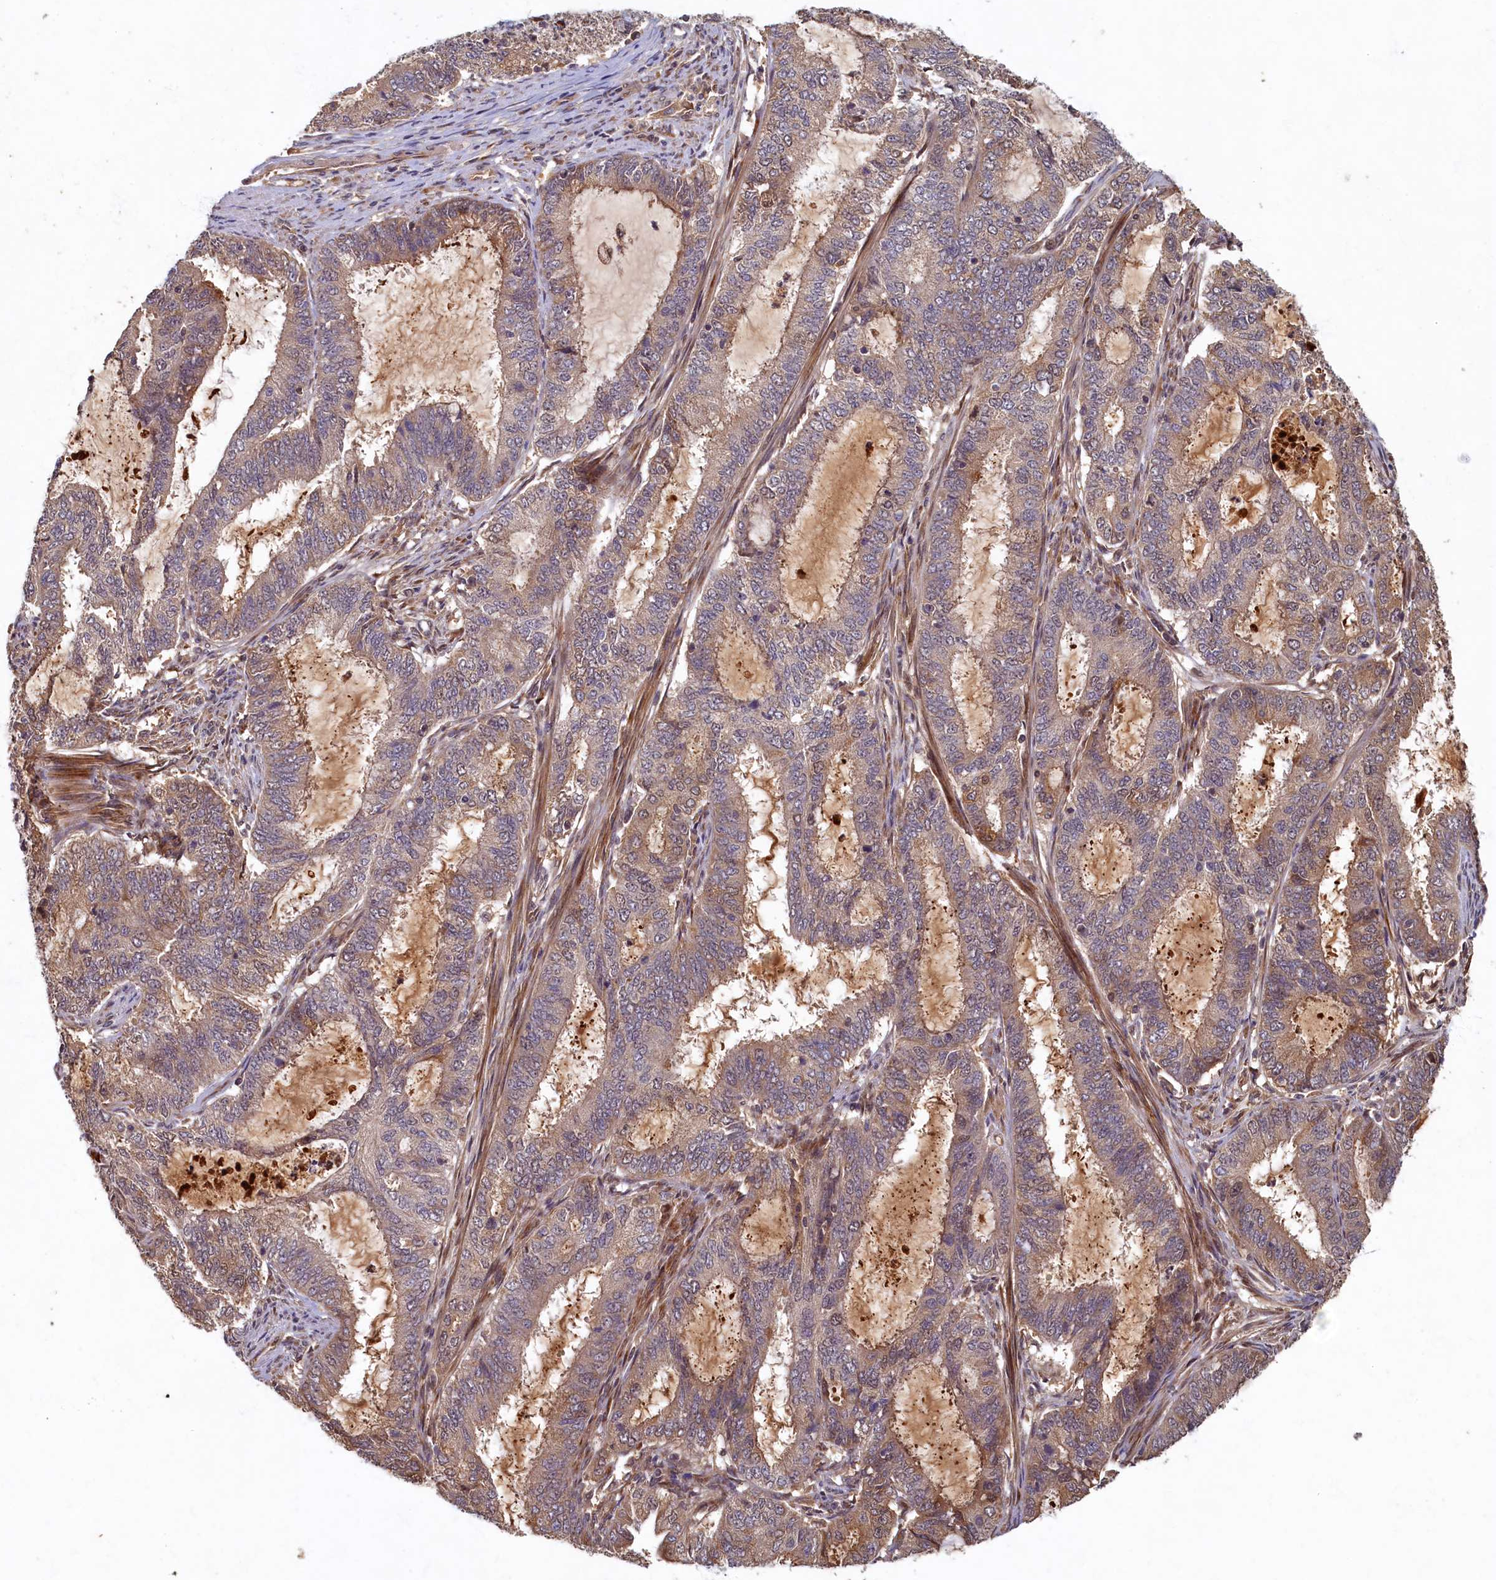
{"staining": {"intensity": "weak", "quantity": "25%-75%", "location": "cytoplasmic/membranous"}, "tissue": "endometrial cancer", "cell_type": "Tumor cells", "image_type": "cancer", "snomed": [{"axis": "morphology", "description": "Adenocarcinoma, NOS"}, {"axis": "topography", "description": "Endometrium"}], "caption": "Endometrial cancer stained for a protein (brown) displays weak cytoplasmic/membranous positive expression in about 25%-75% of tumor cells.", "gene": "LCMT2", "patient": {"sex": "female", "age": 51}}